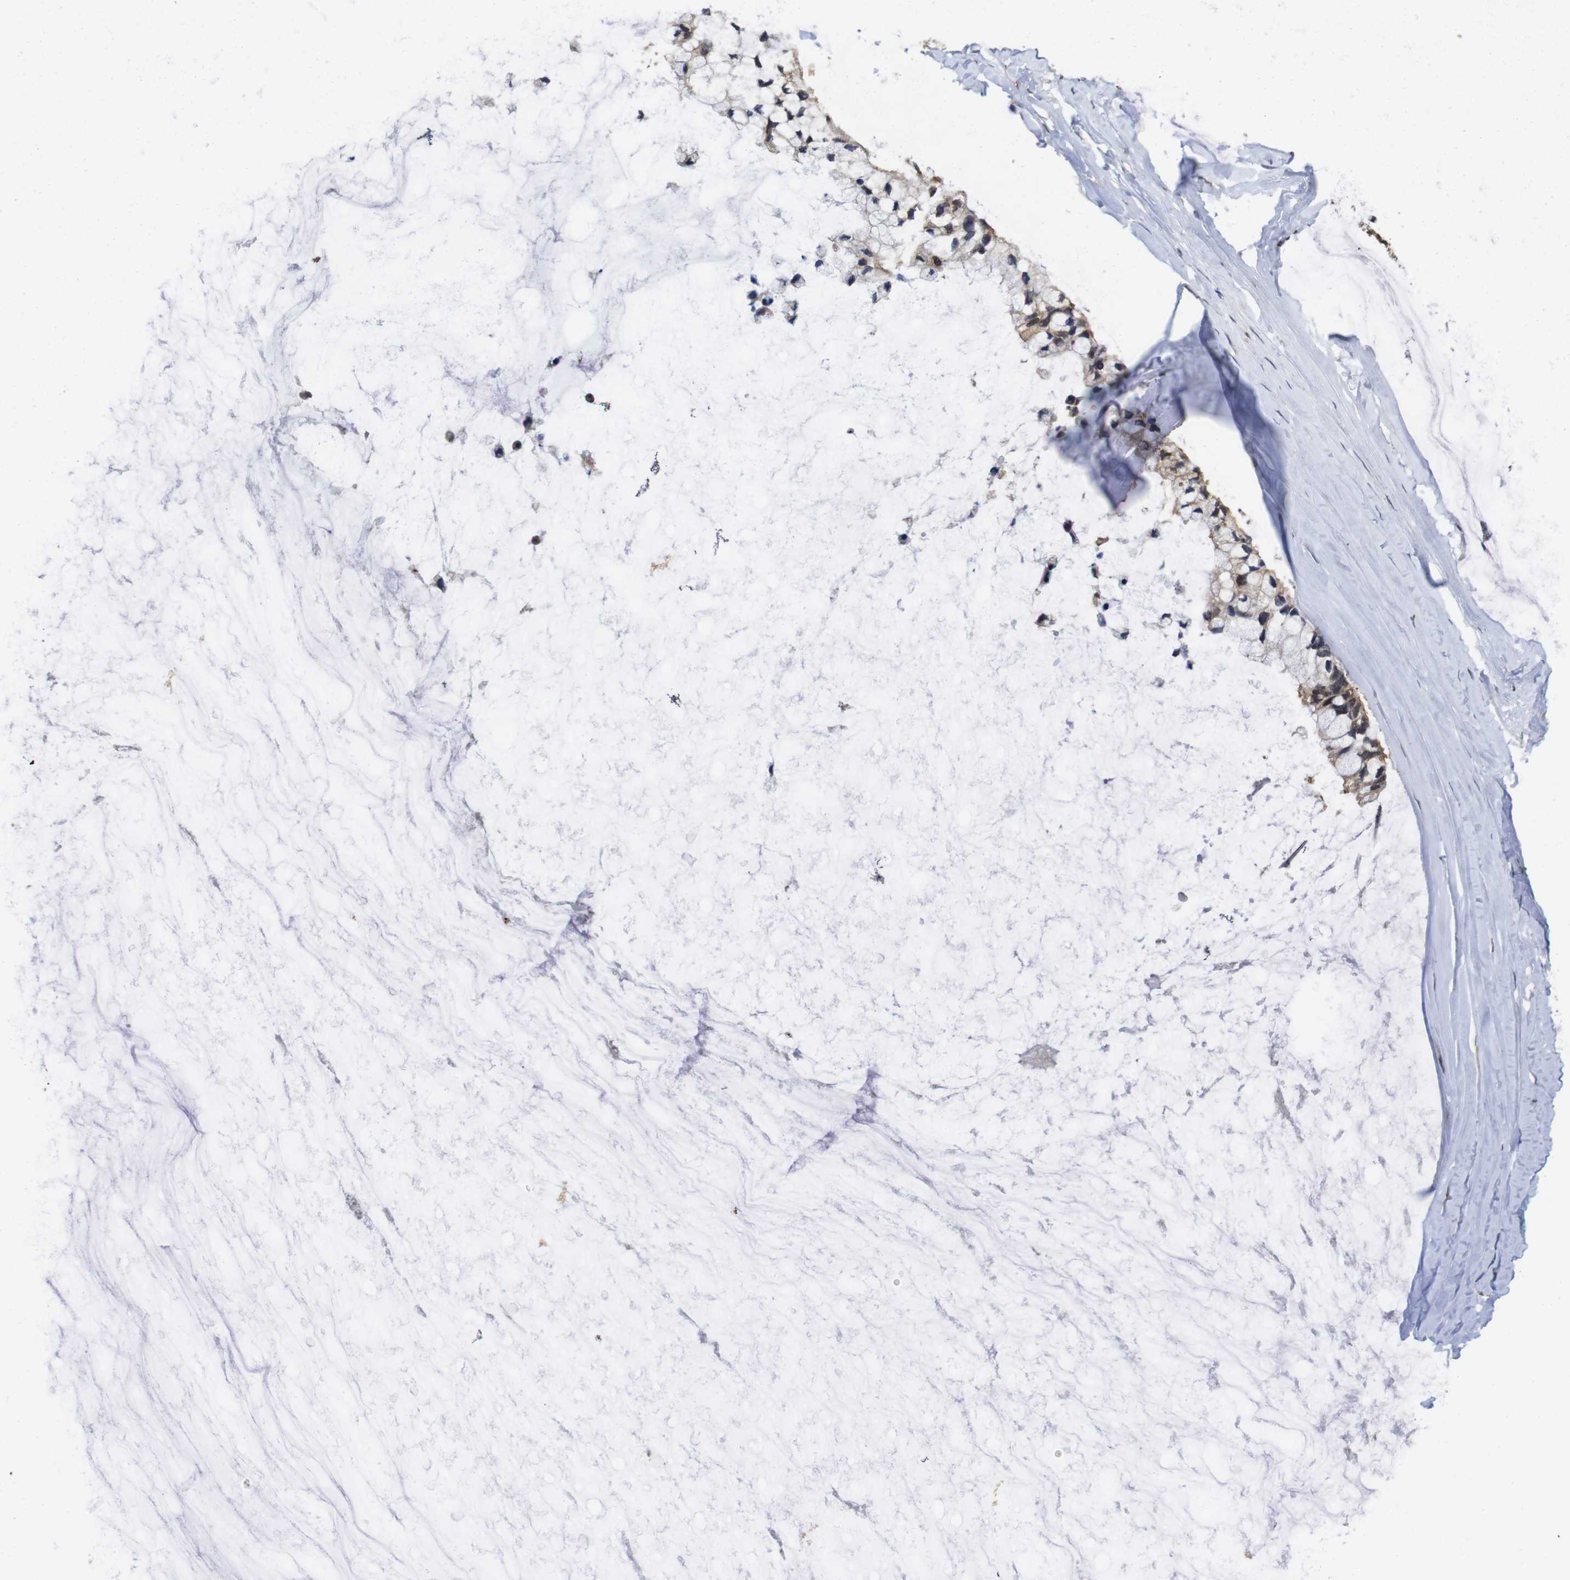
{"staining": {"intensity": "weak", "quantity": ">75%", "location": "cytoplasmic/membranous"}, "tissue": "ovarian cancer", "cell_type": "Tumor cells", "image_type": "cancer", "snomed": [{"axis": "morphology", "description": "Cystadenocarcinoma, mucinous, NOS"}, {"axis": "topography", "description": "Ovary"}], "caption": "The immunohistochemical stain shows weak cytoplasmic/membranous staining in tumor cells of ovarian cancer (mucinous cystadenocarcinoma) tissue. (brown staining indicates protein expression, while blue staining denotes nuclei).", "gene": "SUMO3", "patient": {"sex": "female", "age": 39}}